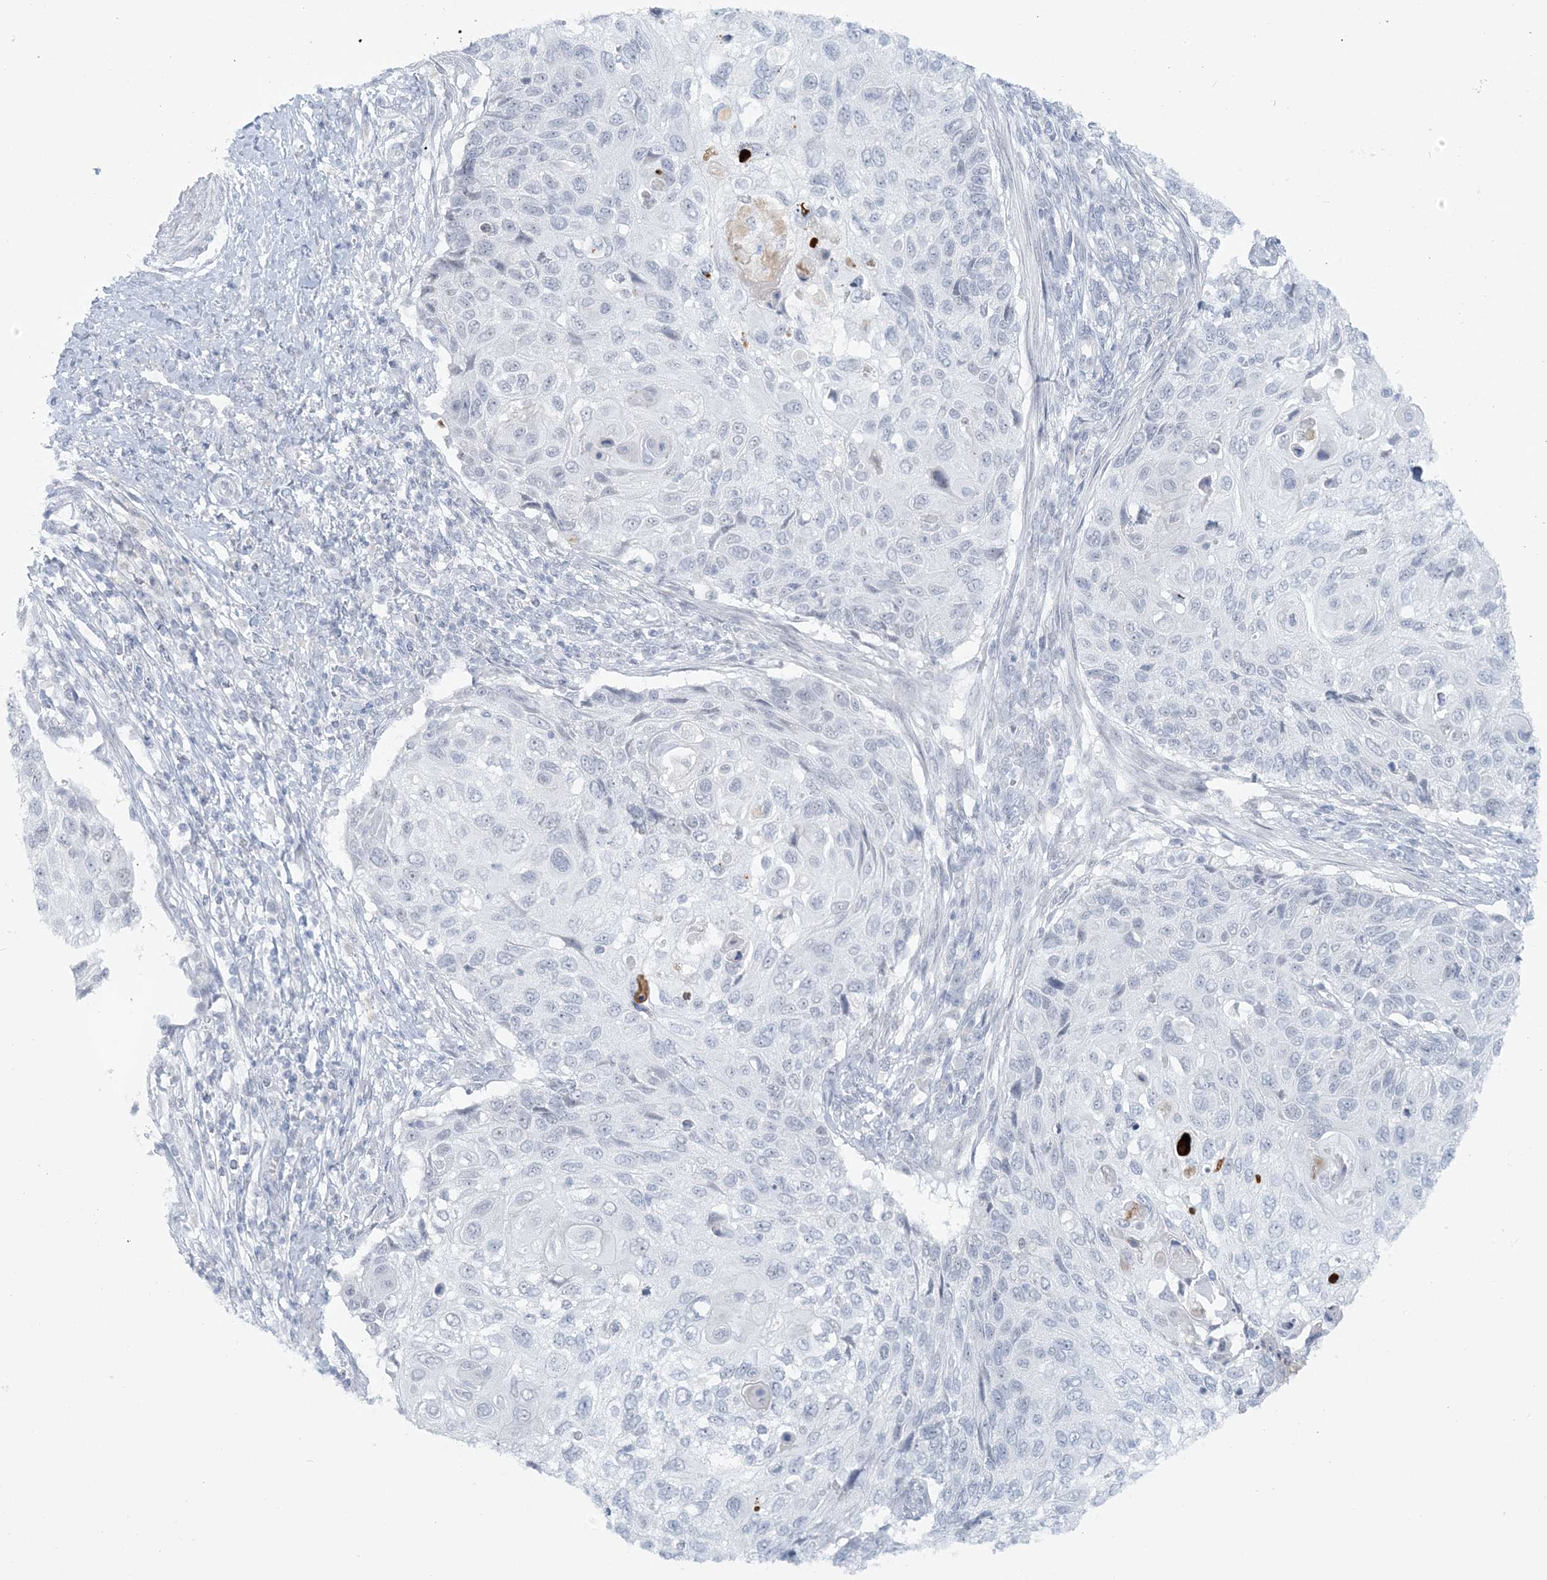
{"staining": {"intensity": "negative", "quantity": "none", "location": "none"}, "tissue": "cervical cancer", "cell_type": "Tumor cells", "image_type": "cancer", "snomed": [{"axis": "morphology", "description": "Squamous cell carcinoma, NOS"}, {"axis": "topography", "description": "Cervix"}], "caption": "Tumor cells show no significant protein staining in cervical squamous cell carcinoma.", "gene": "SCML1", "patient": {"sex": "female", "age": 70}}